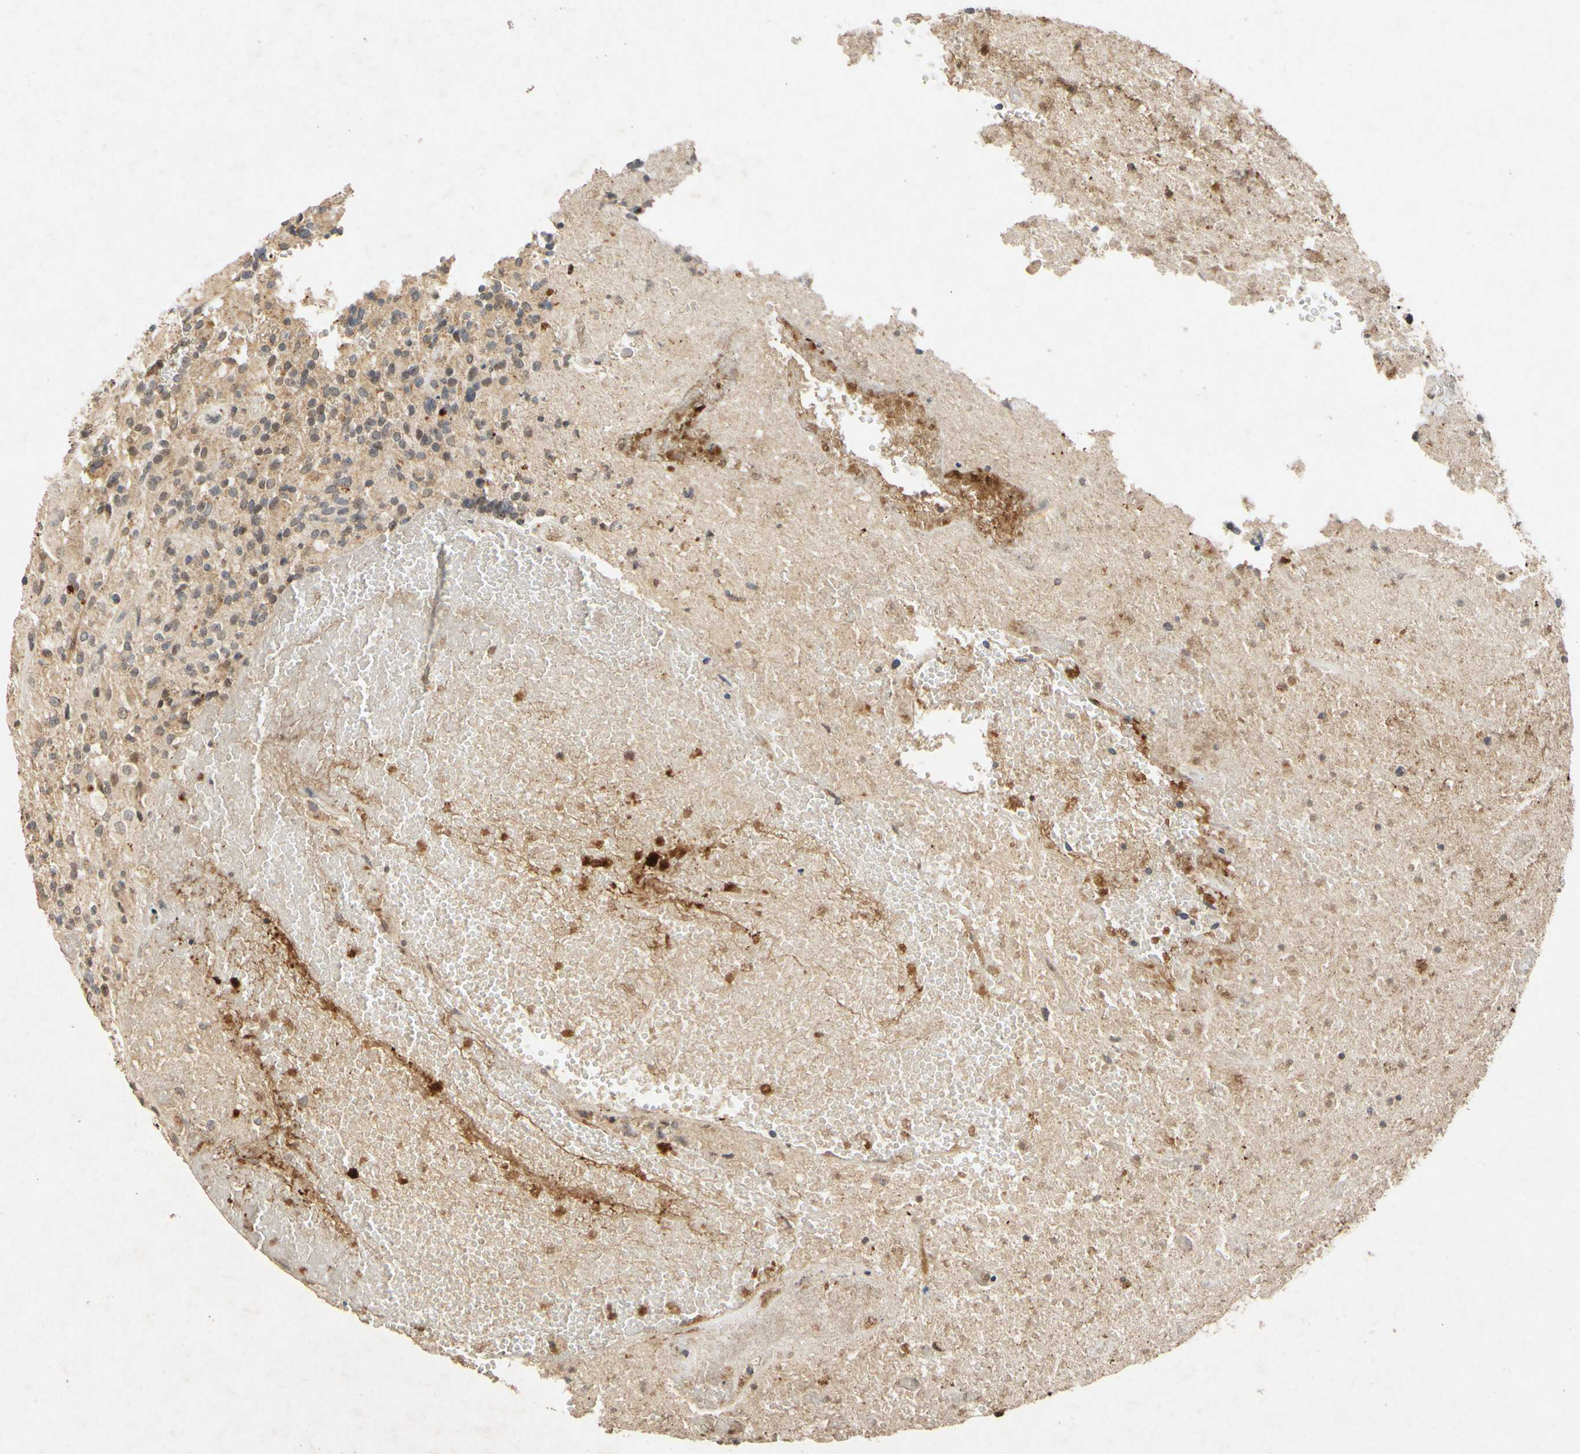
{"staining": {"intensity": "negative", "quantity": "none", "location": "none"}, "tissue": "glioma", "cell_type": "Tumor cells", "image_type": "cancer", "snomed": [{"axis": "morphology", "description": "Glioma, malignant, High grade"}, {"axis": "topography", "description": "Brain"}], "caption": "There is no significant staining in tumor cells of glioma.", "gene": "CP", "patient": {"sex": "male", "age": 71}}